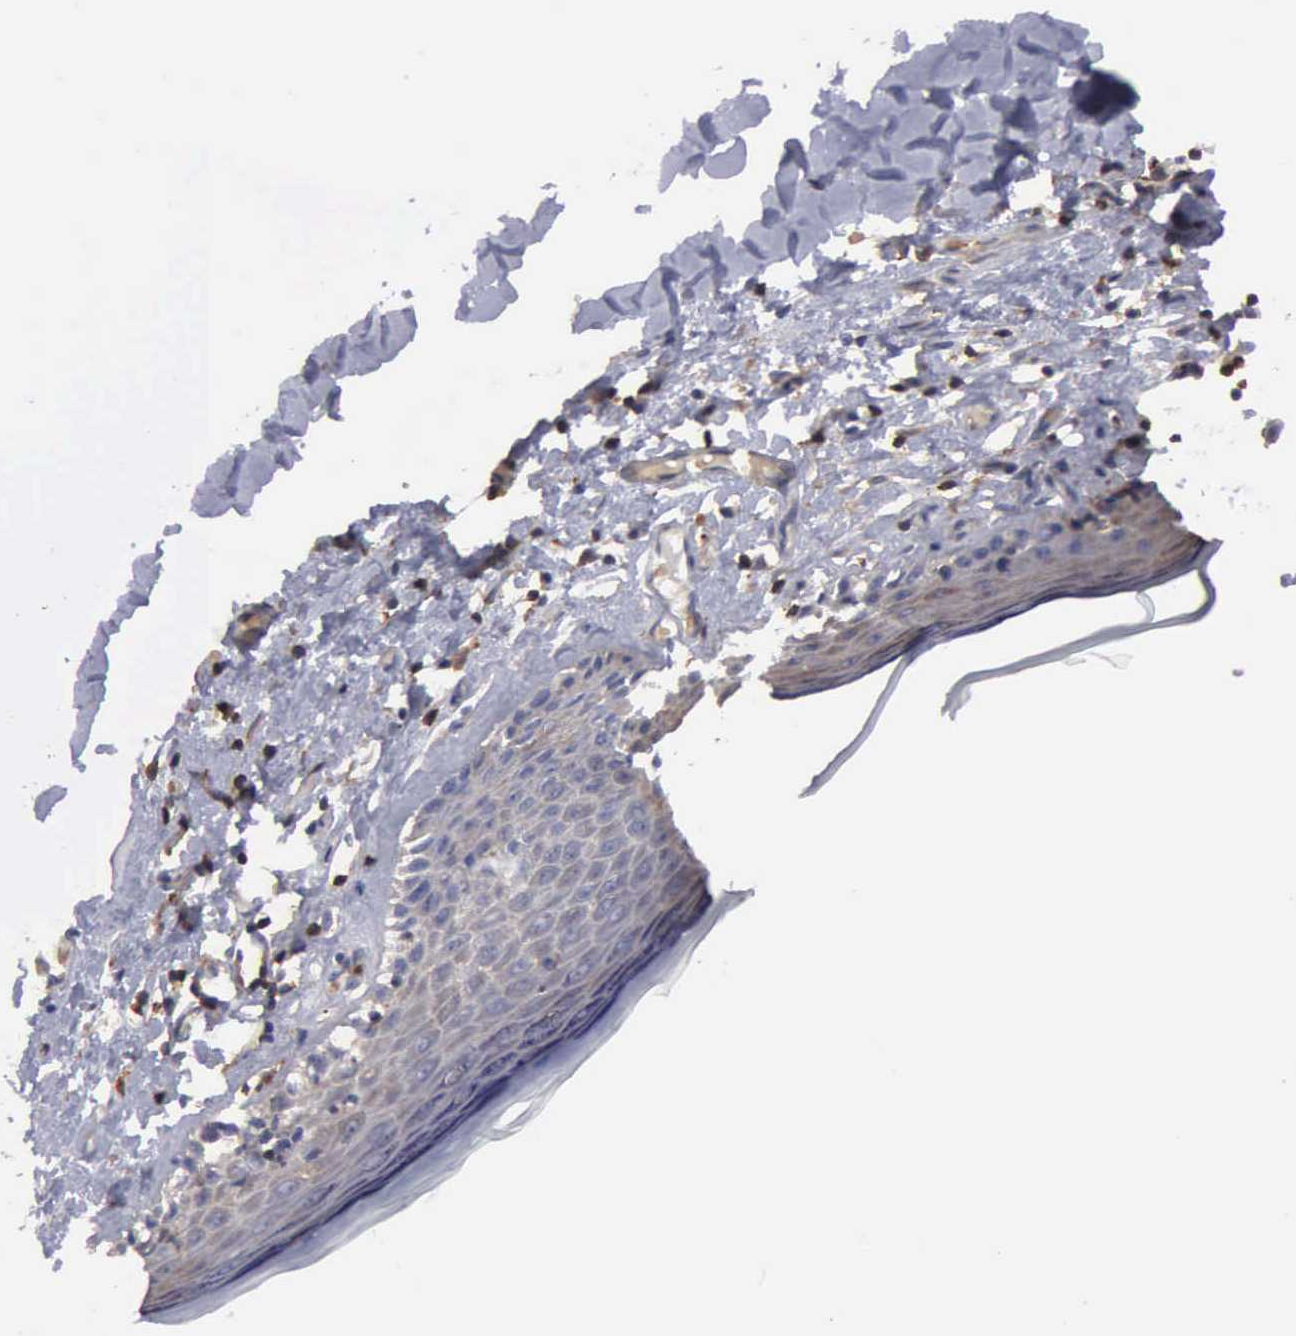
{"staining": {"intensity": "weak", "quantity": "<25%", "location": "cytoplasmic/membranous"}, "tissue": "skin", "cell_type": "Epidermal cells", "image_type": "normal", "snomed": [{"axis": "morphology", "description": "Normal tissue, NOS"}, {"axis": "topography", "description": "Vascular tissue"}, {"axis": "topography", "description": "Vulva"}, {"axis": "topography", "description": "Peripheral nerve tissue"}], "caption": "Micrograph shows no significant protein expression in epidermal cells of normal skin.", "gene": "G6PD", "patient": {"sex": "female", "age": 86}}